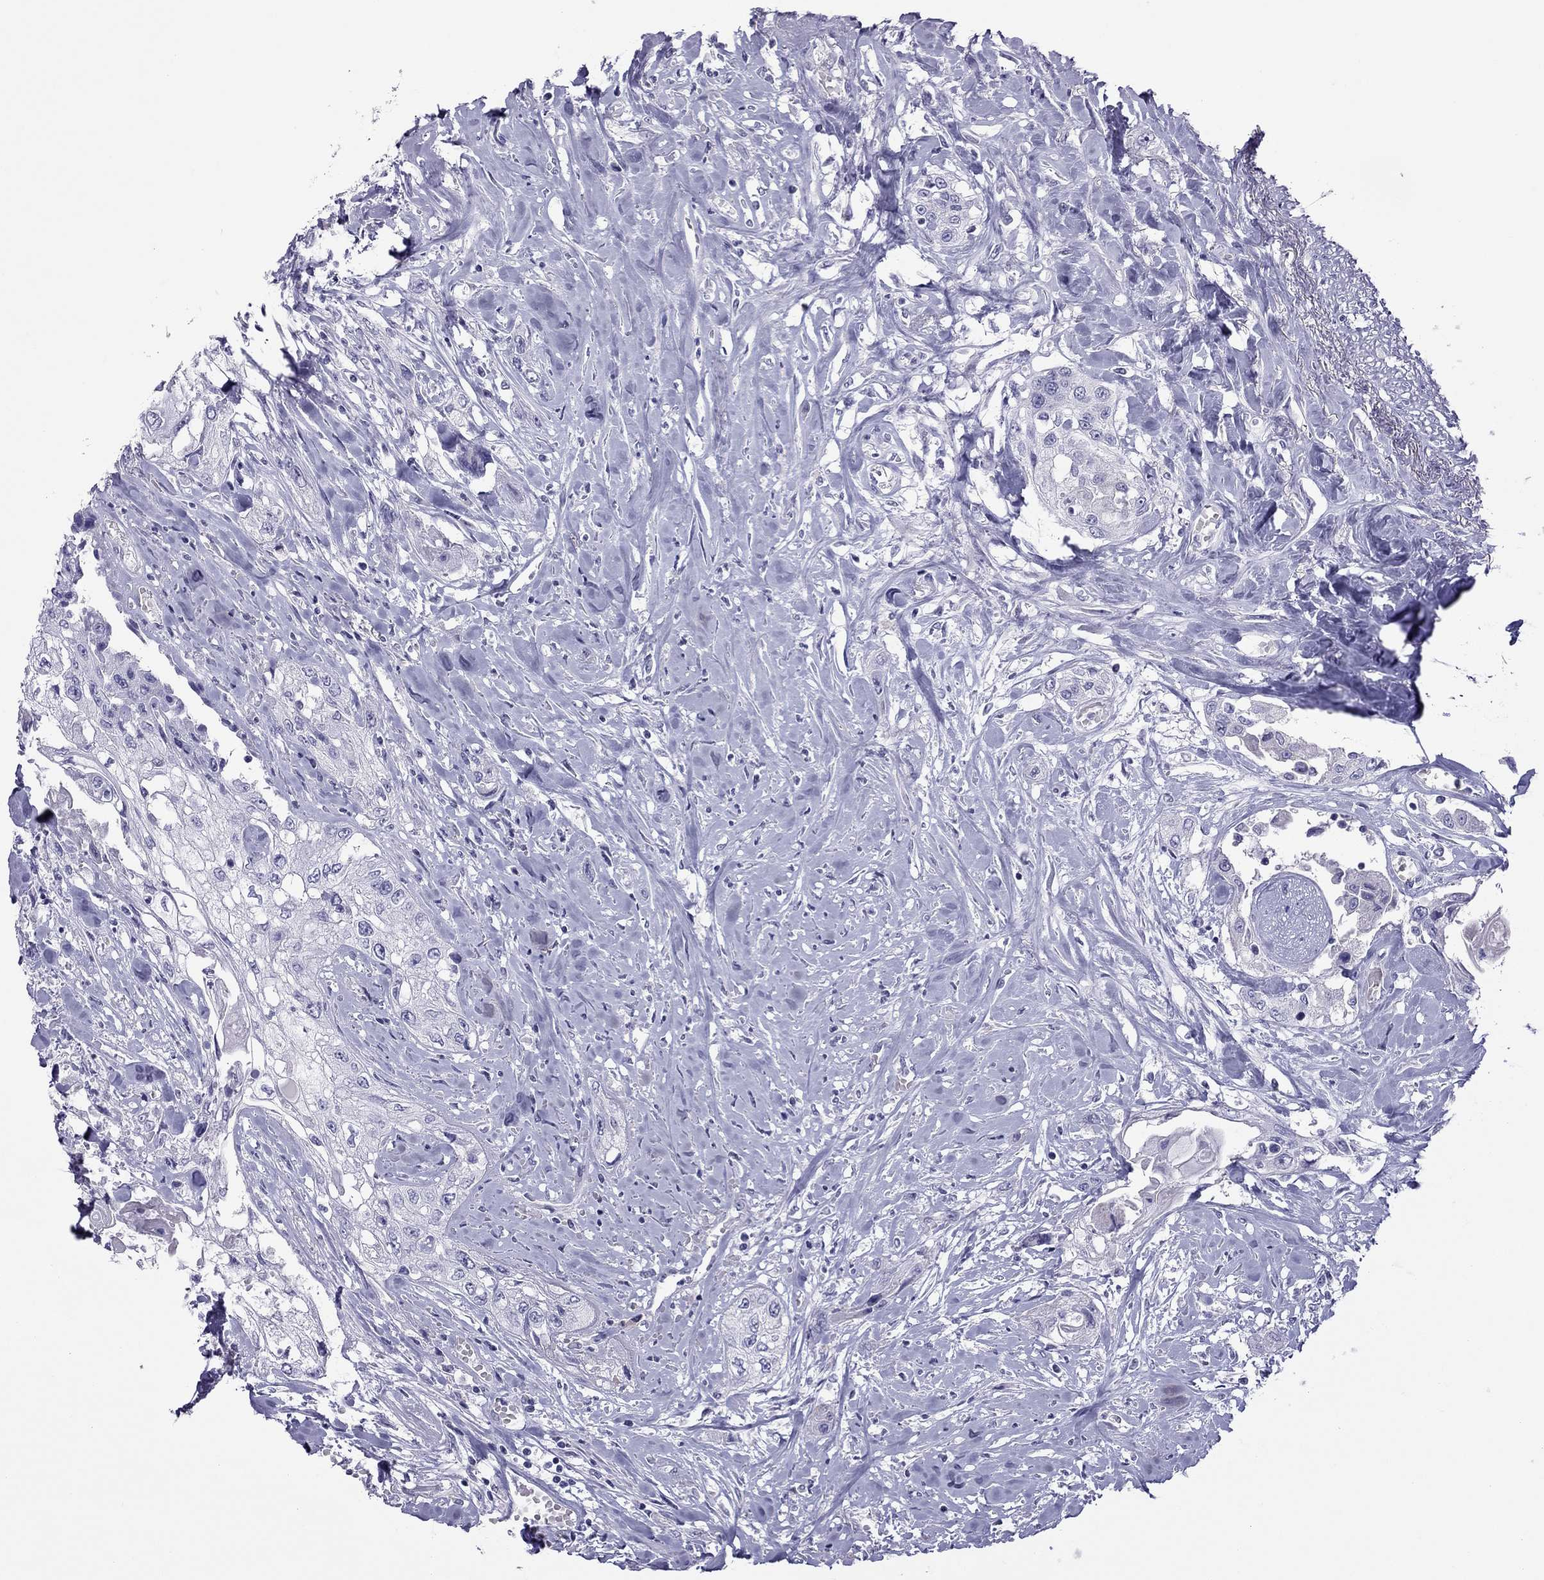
{"staining": {"intensity": "negative", "quantity": "none", "location": "none"}, "tissue": "head and neck cancer", "cell_type": "Tumor cells", "image_type": "cancer", "snomed": [{"axis": "morphology", "description": "Normal tissue, NOS"}, {"axis": "morphology", "description": "Squamous cell carcinoma, NOS"}, {"axis": "topography", "description": "Oral tissue"}, {"axis": "topography", "description": "Peripheral nerve tissue"}, {"axis": "topography", "description": "Head-Neck"}], "caption": "Histopathology image shows no protein staining in tumor cells of head and neck cancer (squamous cell carcinoma) tissue.", "gene": "TEX14", "patient": {"sex": "female", "age": 59}}